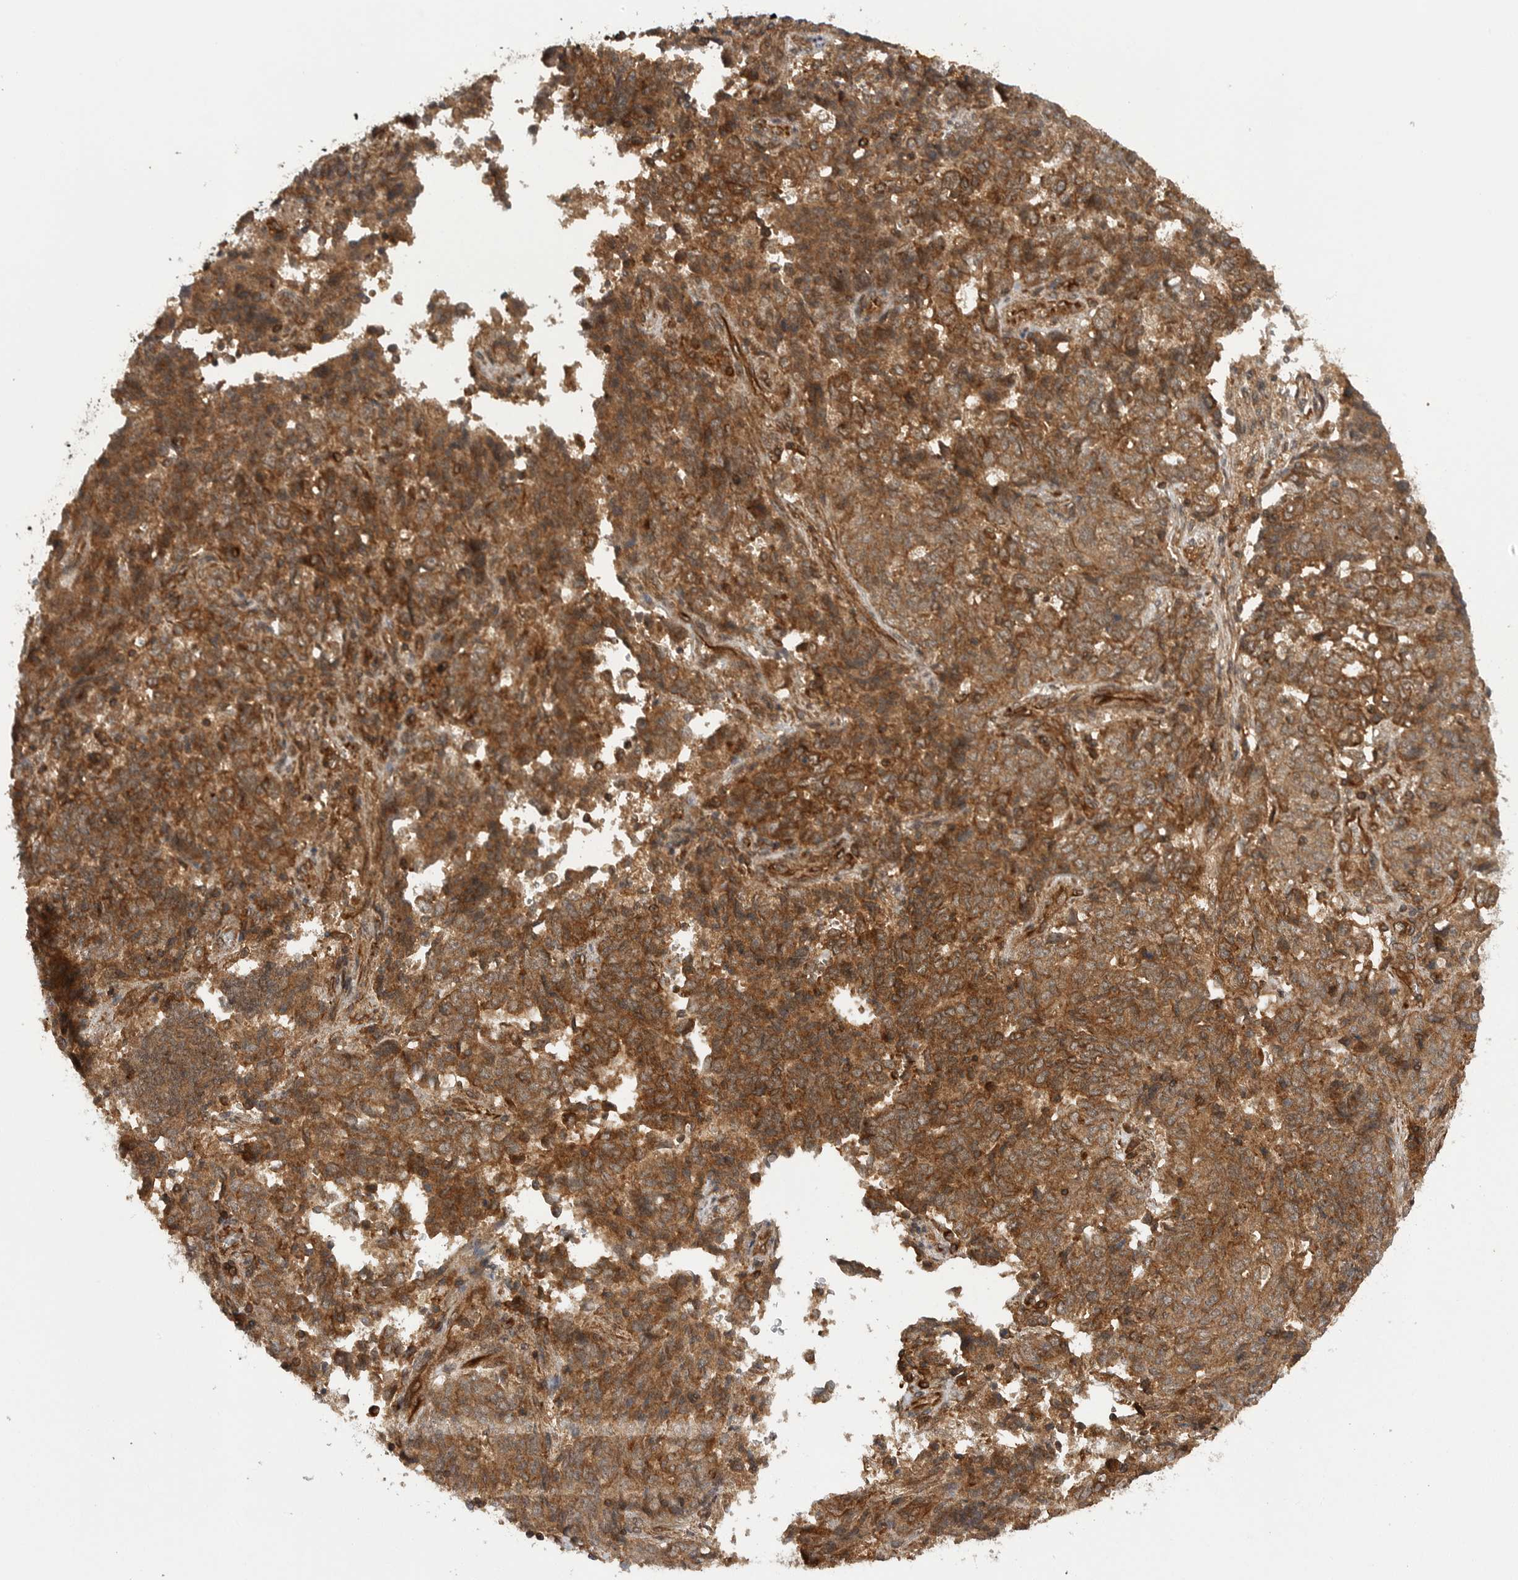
{"staining": {"intensity": "strong", "quantity": ">75%", "location": "cytoplasmic/membranous"}, "tissue": "endometrial cancer", "cell_type": "Tumor cells", "image_type": "cancer", "snomed": [{"axis": "morphology", "description": "Adenocarcinoma, NOS"}, {"axis": "topography", "description": "Endometrium"}], "caption": "Endometrial cancer was stained to show a protein in brown. There is high levels of strong cytoplasmic/membranous expression in approximately >75% of tumor cells.", "gene": "PRDX4", "patient": {"sex": "female", "age": 80}}